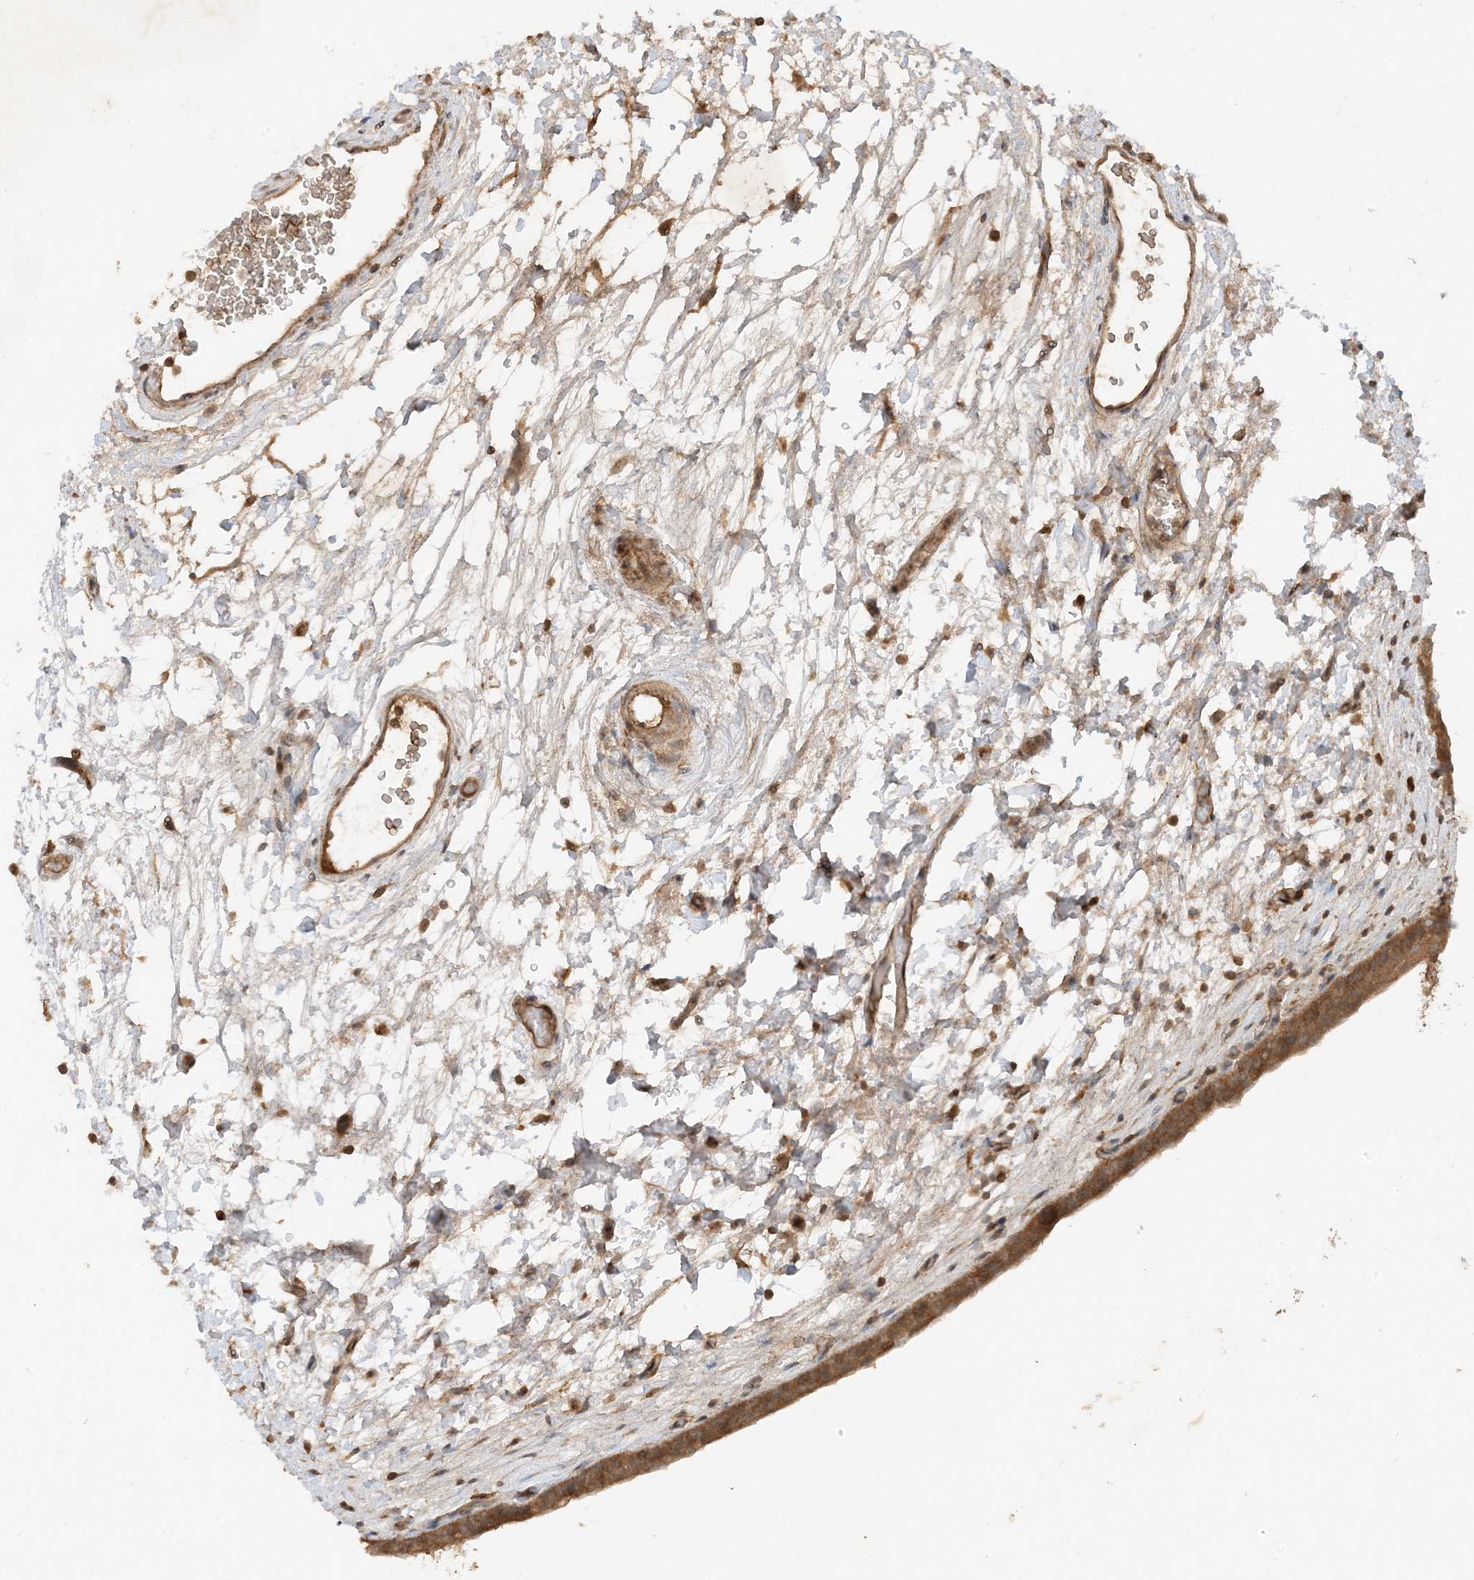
{"staining": {"intensity": "moderate", "quantity": ">75%", "location": "cytoplasmic/membranous"}, "tissue": "urinary bladder", "cell_type": "Urothelial cells", "image_type": "normal", "snomed": [{"axis": "morphology", "description": "Normal tissue, NOS"}, {"axis": "topography", "description": "Urinary bladder"}], "caption": "Immunohistochemistry (IHC) of unremarkable urinary bladder demonstrates medium levels of moderate cytoplasmic/membranous expression in about >75% of urothelial cells.", "gene": "XRN1", "patient": {"sex": "male", "age": 83}}